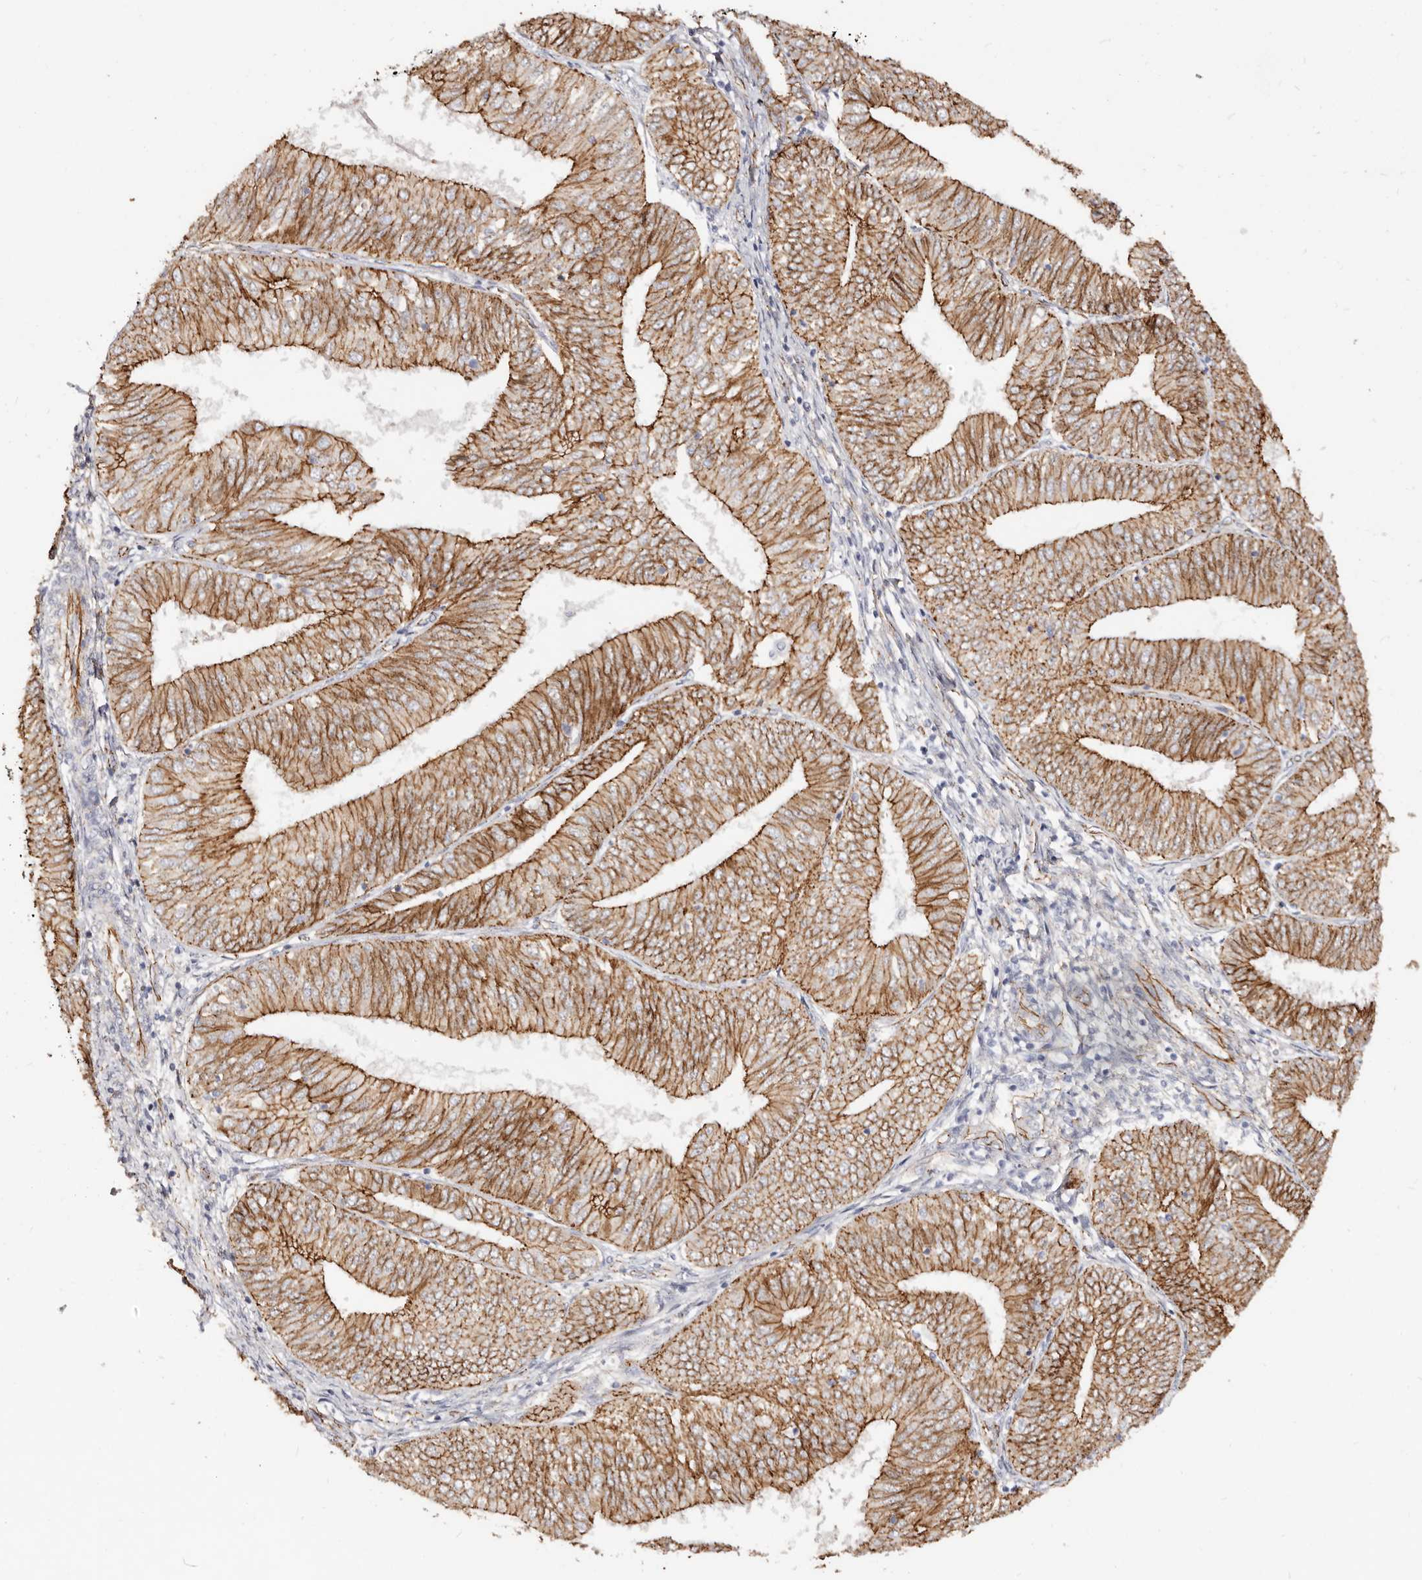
{"staining": {"intensity": "strong", "quantity": ">75%", "location": "cytoplasmic/membranous"}, "tissue": "endometrial cancer", "cell_type": "Tumor cells", "image_type": "cancer", "snomed": [{"axis": "morphology", "description": "Adenocarcinoma, NOS"}, {"axis": "topography", "description": "Endometrium"}], "caption": "Adenocarcinoma (endometrial) stained for a protein (brown) displays strong cytoplasmic/membranous positive positivity in about >75% of tumor cells.", "gene": "CTNNB1", "patient": {"sex": "female", "age": 58}}